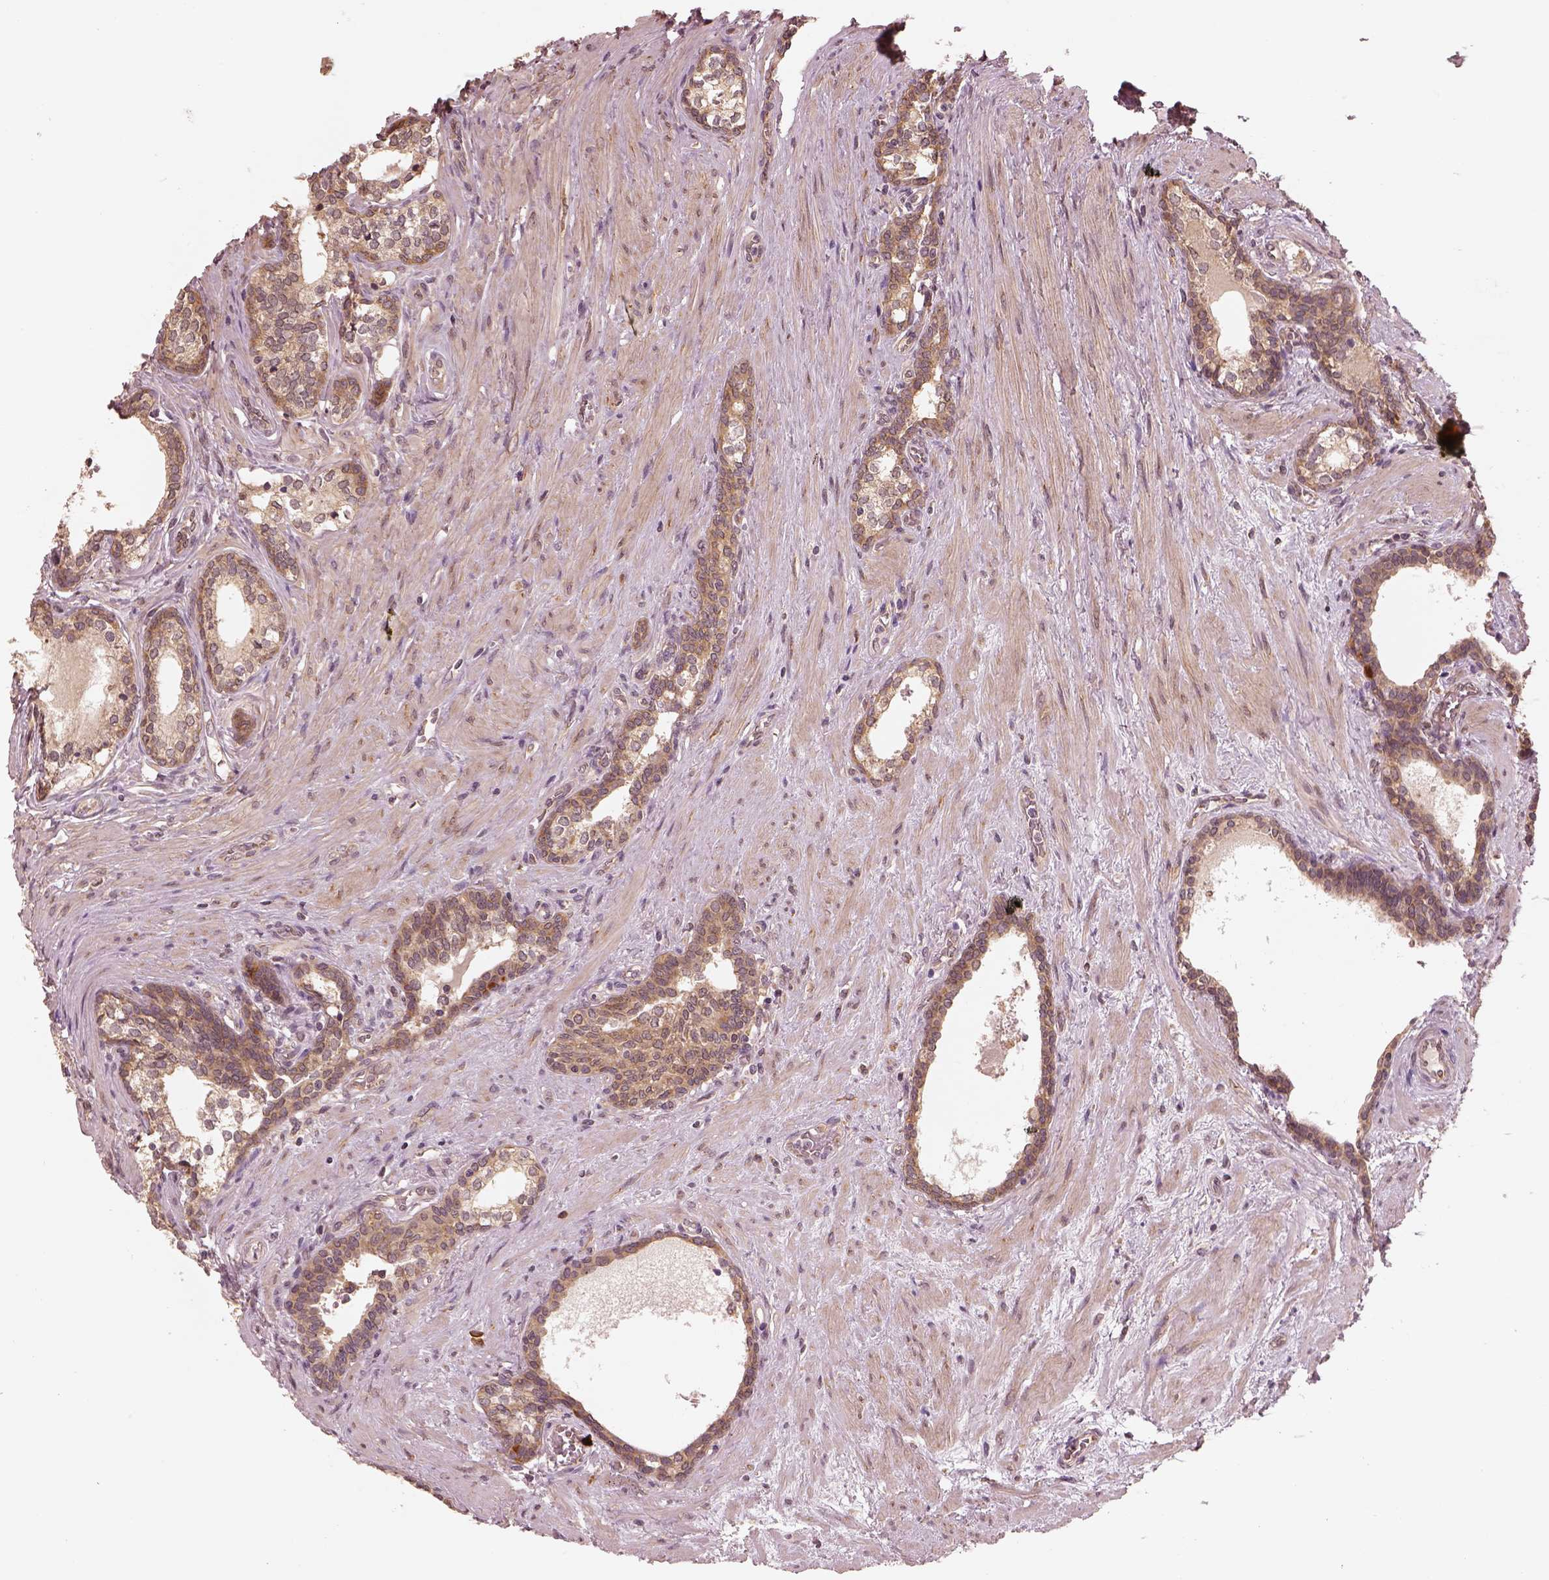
{"staining": {"intensity": "moderate", "quantity": ">75%", "location": "cytoplasmic/membranous"}, "tissue": "prostate cancer", "cell_type": "Tumor cells", "image_type": "cancer", "snomed": [{"axis": "morphology", "description": "Adenocarcinoma, NOS"}, {"axis": "morphology", "description": "Adenocarcinoma, High grade"}, {"axis": "topography", "description": "Prostate"}], "caption": "Tumor cells demonstrate moderate cytoplasmic/membranous positivity in approximately >75% of cells in prostate high-grade adenocarcinoma. (DAB IHC, brown staining for protein, blue staining for nuclei).", "gene": "RPS5", "patient": {"sex": "male", "age": 61}}